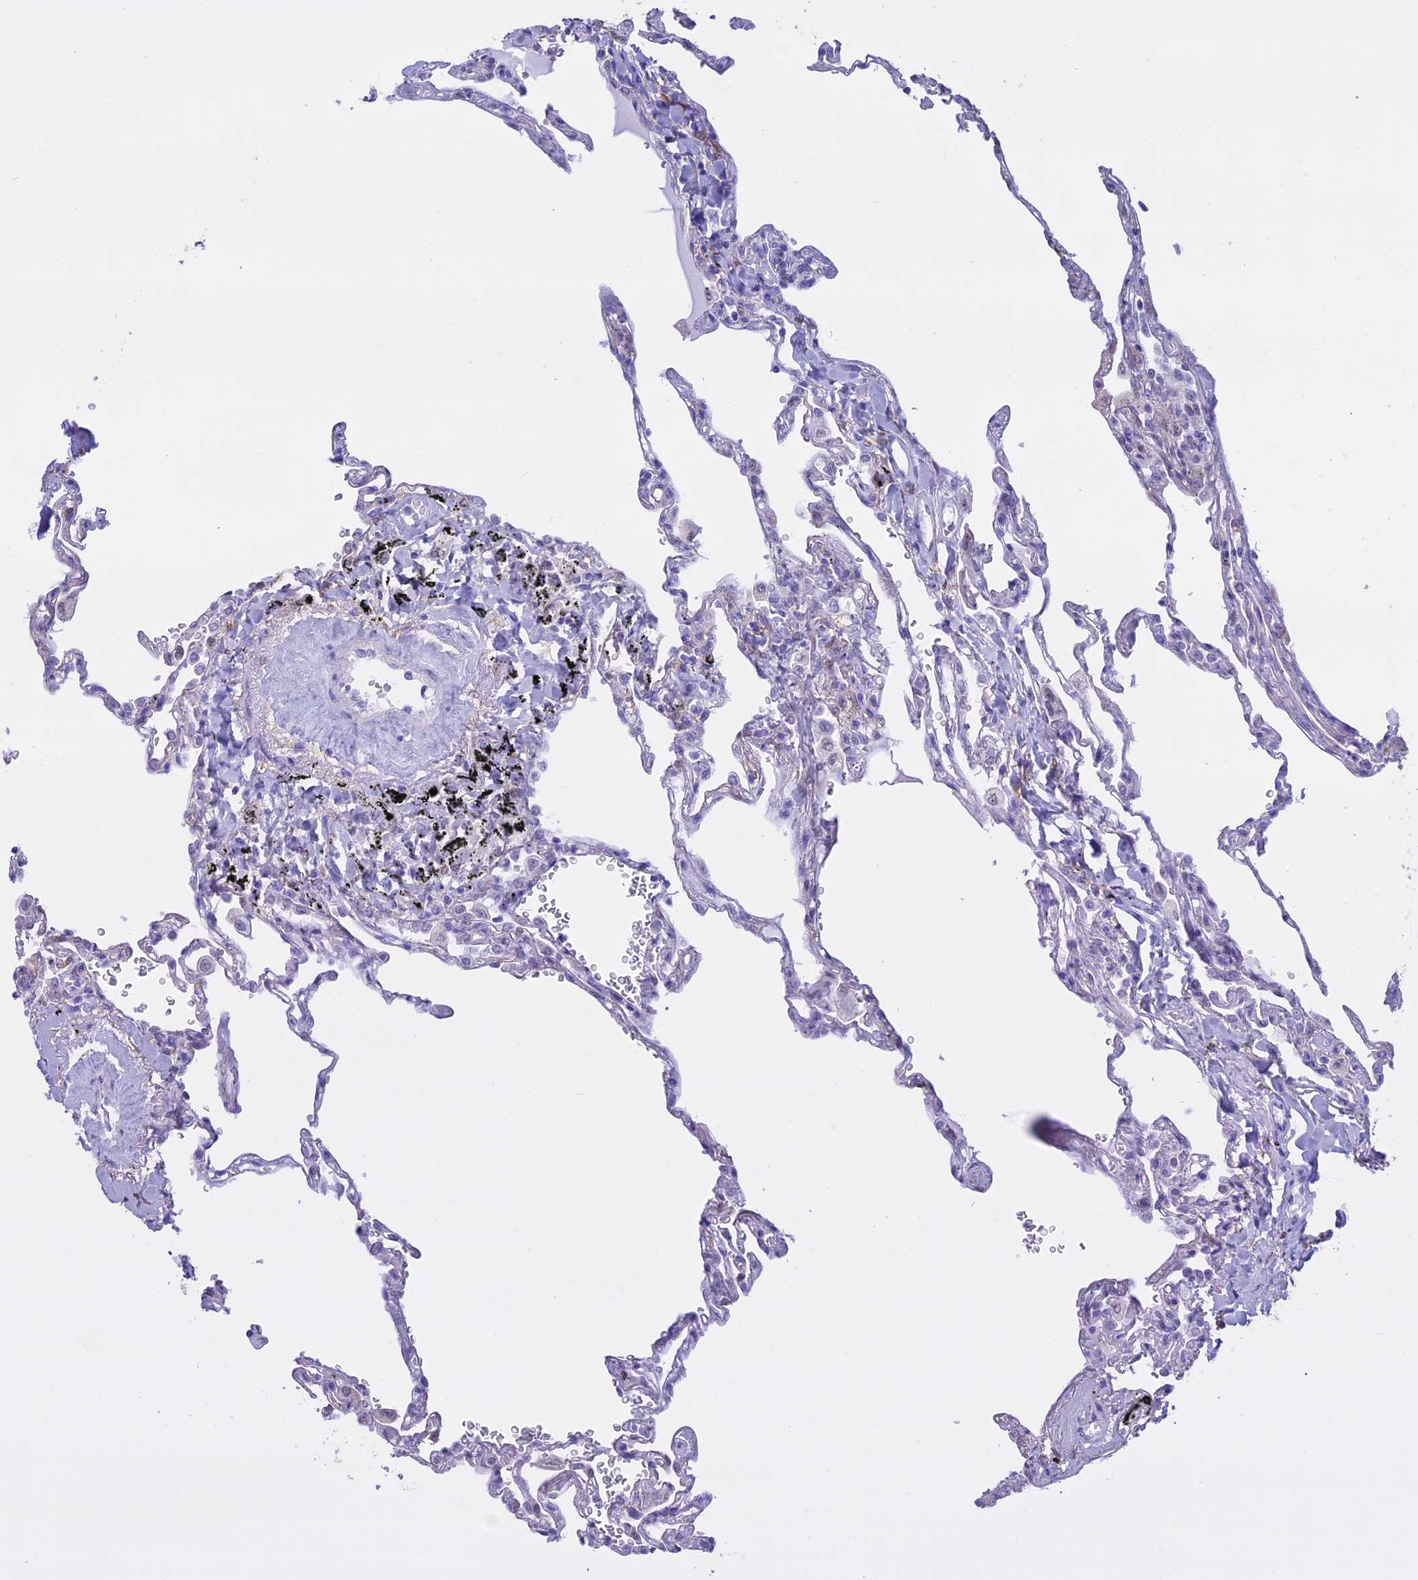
{"staining": {"intensity": "negative", "quantity": "none", "location": "none"}, "tissue": "lung", "cell_type": "Alveolar cells", "image_type": "normal", "snomed": [{"axis": "morphology", "description": "Normal tissue, NOS"}, {"axis": "topography", "description": "Lung"}], "caption": "High magnification brightfield microscopy of benign lung stained with DAB (3,3'-diaminobenzidine) (brown) and counterstained with hematoxylin (blue): alveolar cells show no significant positivity. Nuclei are stained in blue.", "gene": "LHFPL2", "patient": {"sex": "male", "age": 59}}